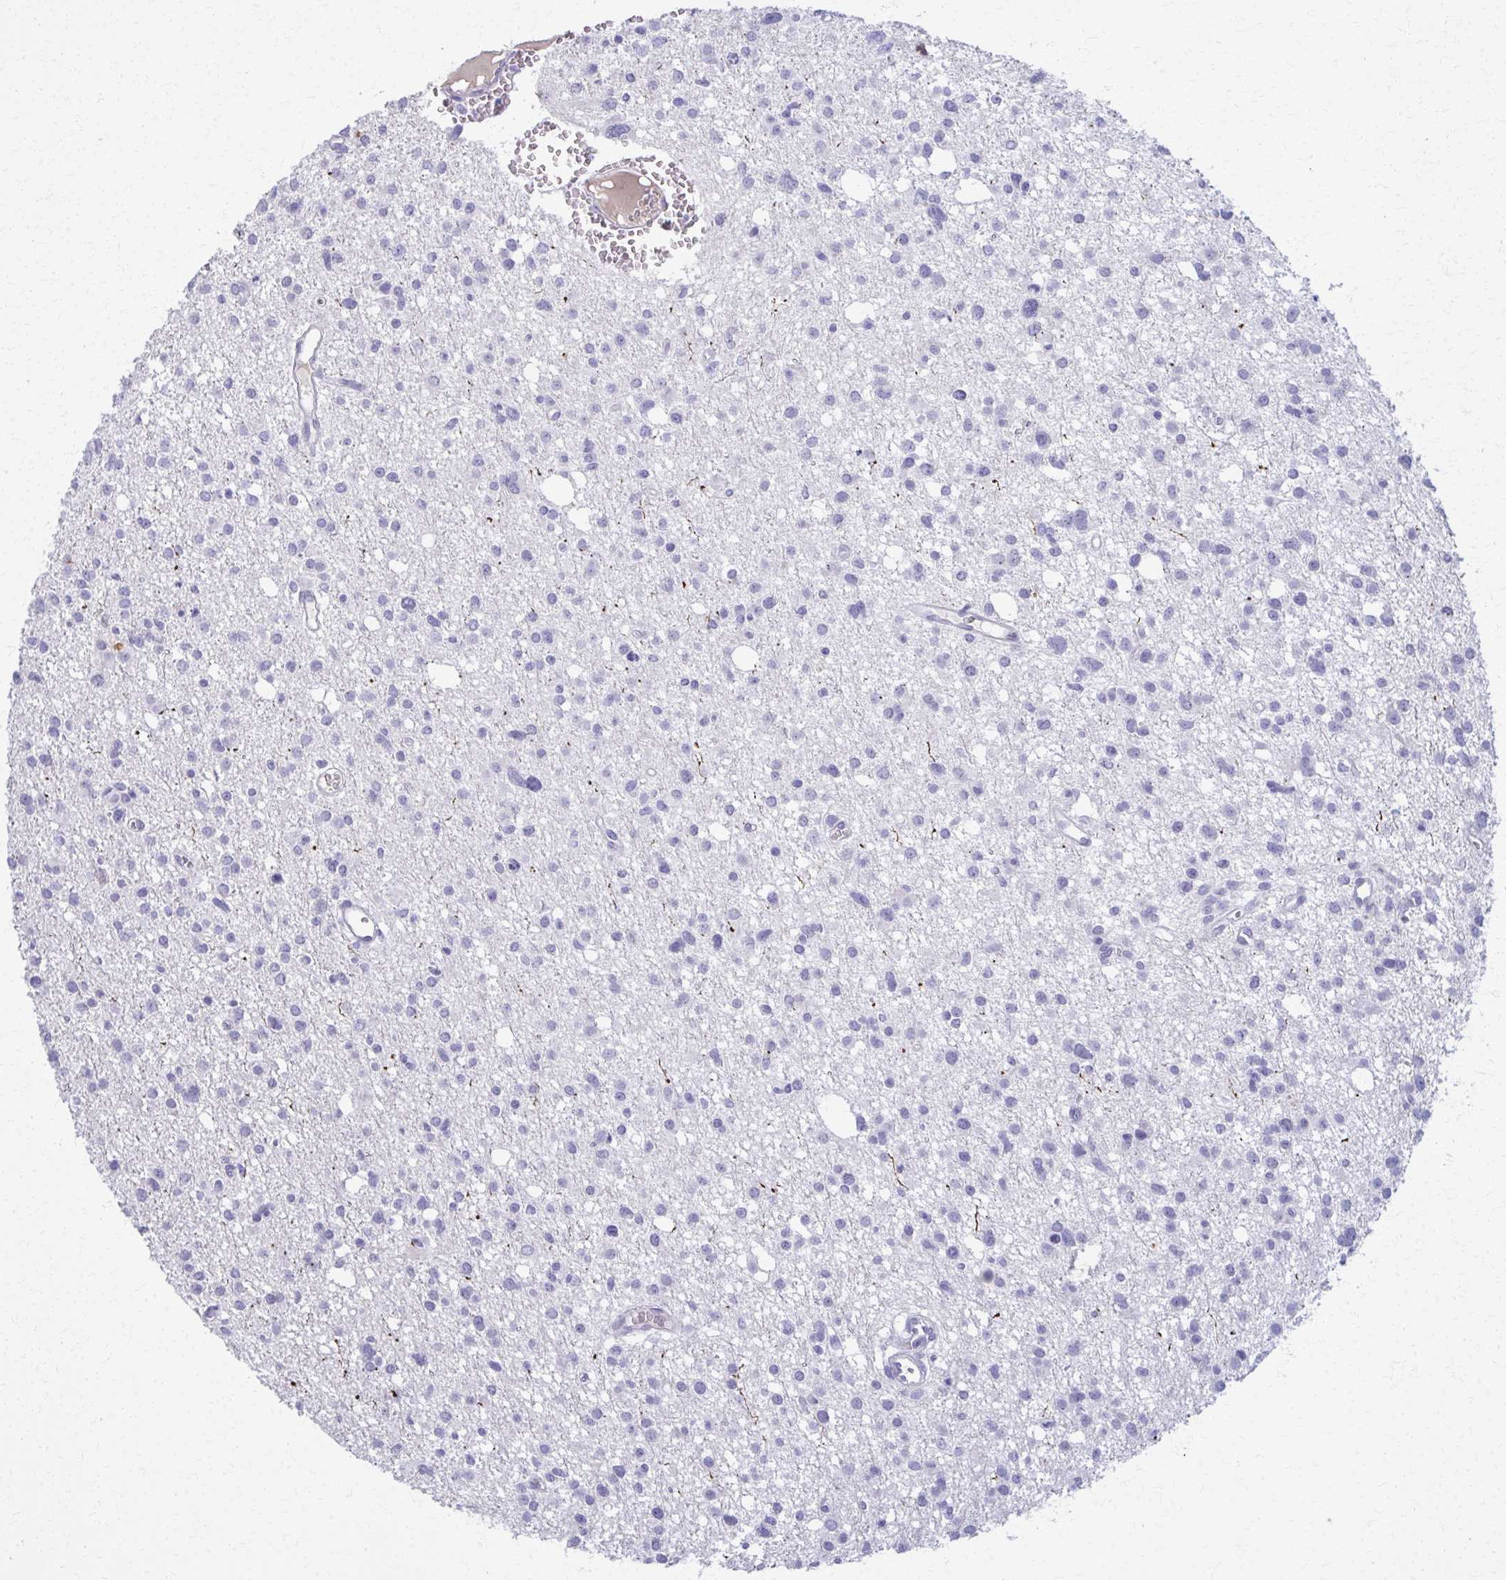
{"staining": {"intensity": "negative", "quantity": "none", "location": "none"}, "tissue": "glioma", "cell_type": "Tumor cells", "image_type": "cancer", "snomed": [{"axis": "morphology", "description": "Glioma, malignant, High grade"}, {"axis": "topography", "description": "Brain"}], "caption": "A high-resolution histopathology image shows immunohistochemistry staining of high-grade glioma (malignant), which reveals no significant expression in tumor cells.", "gene": "OR4M1", "patient": {"sex": "male", "age": 23}}